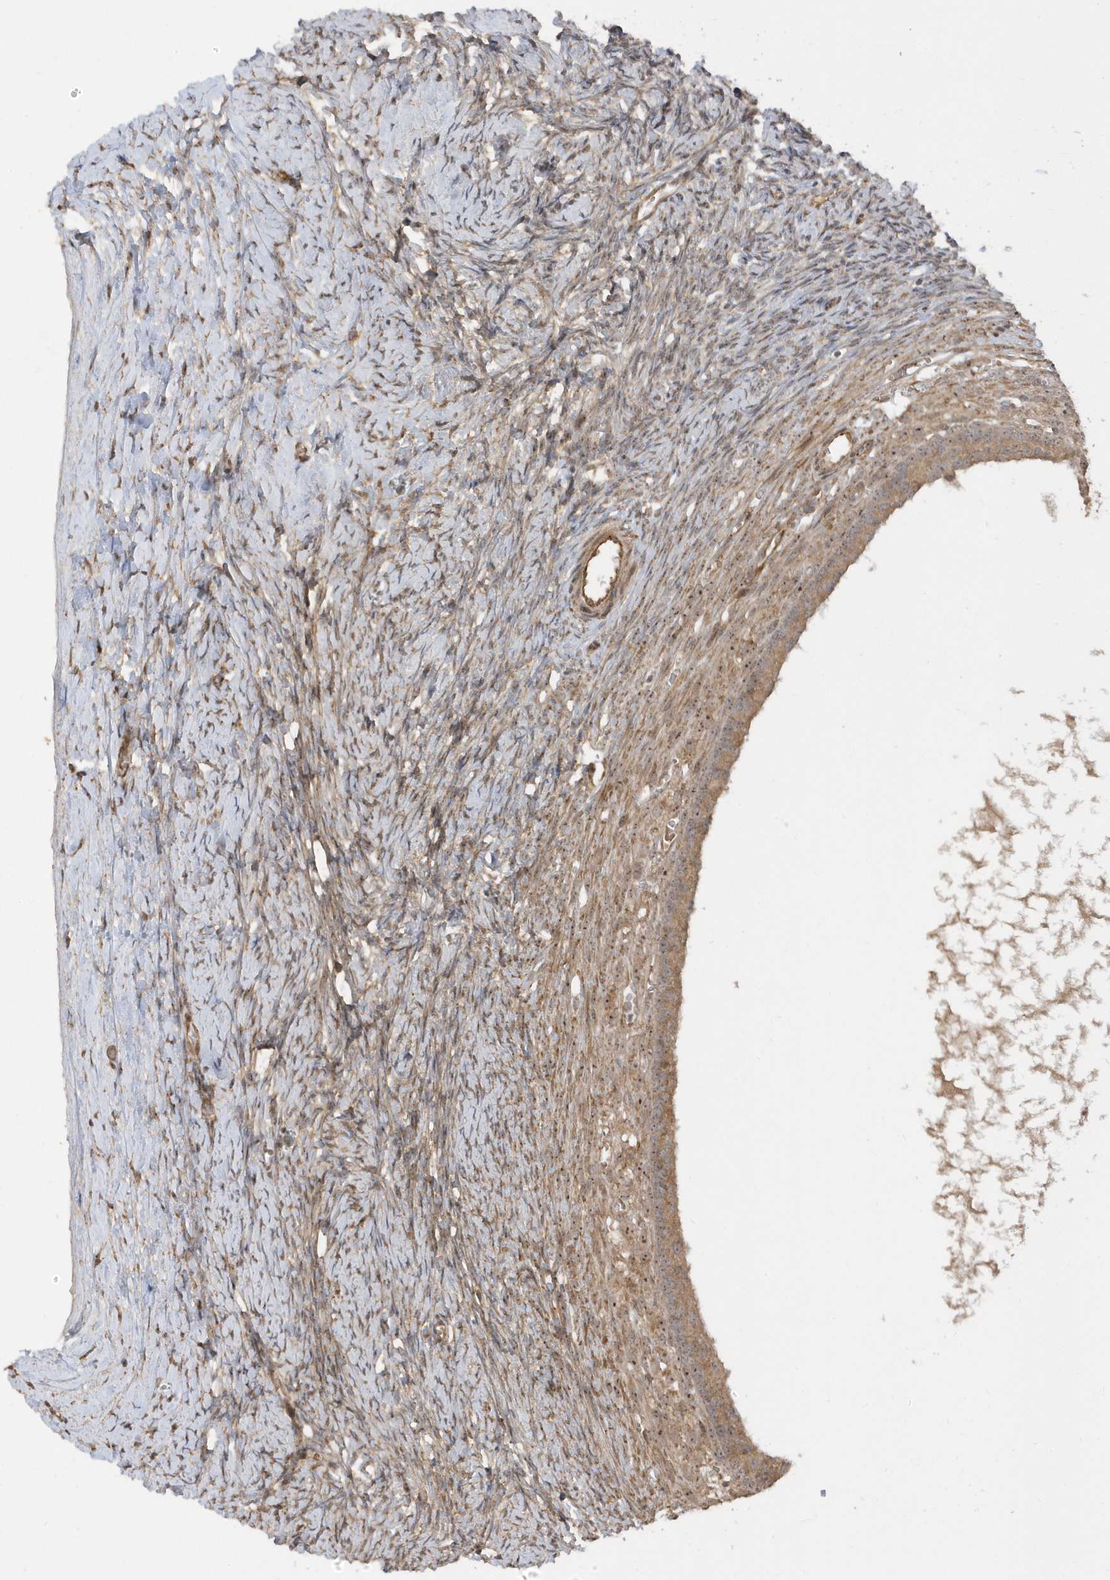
{"staining": {"intensity": "moderate", "quantity": ">75%", "location": "cytoplasmic/membranous"}, "tissue": "ovary", "cell_type": "Follicle cells", "image_type": "normal", "snomed": [{"axis": "morphology", "description": "Normal tissue, NOS"}, {"axis": "morphology", "description": "Developmental malformation"}, {"axis": "topography", "description": "Ovary"}], "caption": "Immunohistochemical staining of unremarkable human ovary exhibits >75% levels of moderate cytoplasmic/membranous protein expression in approximately >75% of follicle cells. The staining is performed using DAB (3,3'-diaminobenzidine) brown chromogen to label protein expression. The nuclei are counter-stained blue using hematoxylin.", "gene": "ECM2", "patient": {"sex": "female", "age": 39}}